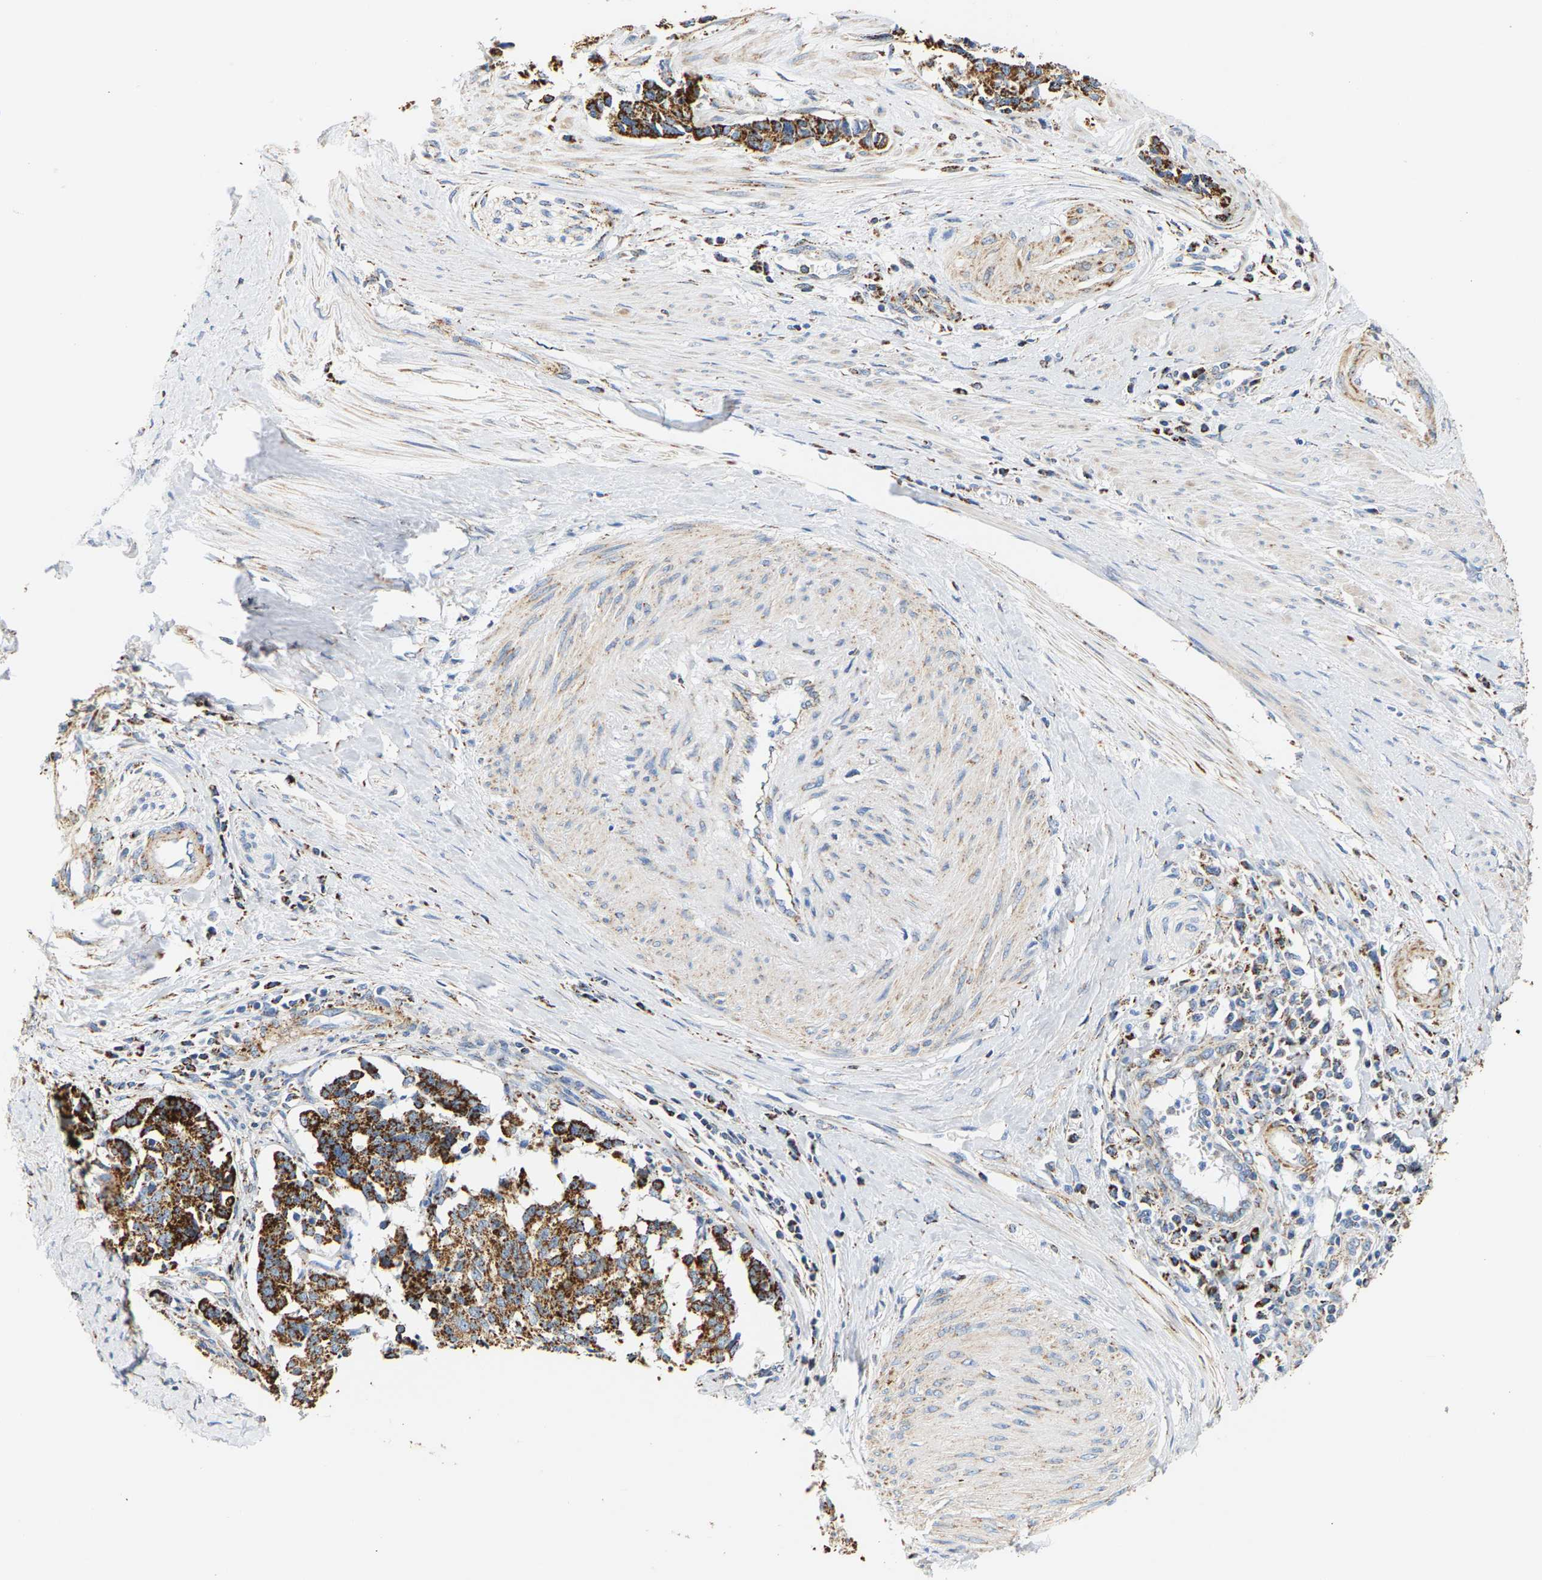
{"staining": {"intensity": "strong", "quantity": ">75%", "location": "cytoplasmic/membranous"}, "tissue": "cervical cancer", "cell_type": "Tumor cells", "image_type": "cancer", "snomed": [{"axis": "morphology", "description": "Squamous cell carcinoma, NOS"}, {"axis": "topography", "description": "Cervix"}], "caption": "Immunohistochemistry micrograph of cervical cancer (squamous cell carcinoma) stained for a protein (brown), which exhibits high levels of strong cytoplasmic/membranous expression in approximately >75% of tumor cells.", "gene": "SHMT2", "patient": {"sex": "female", "age": 35}}